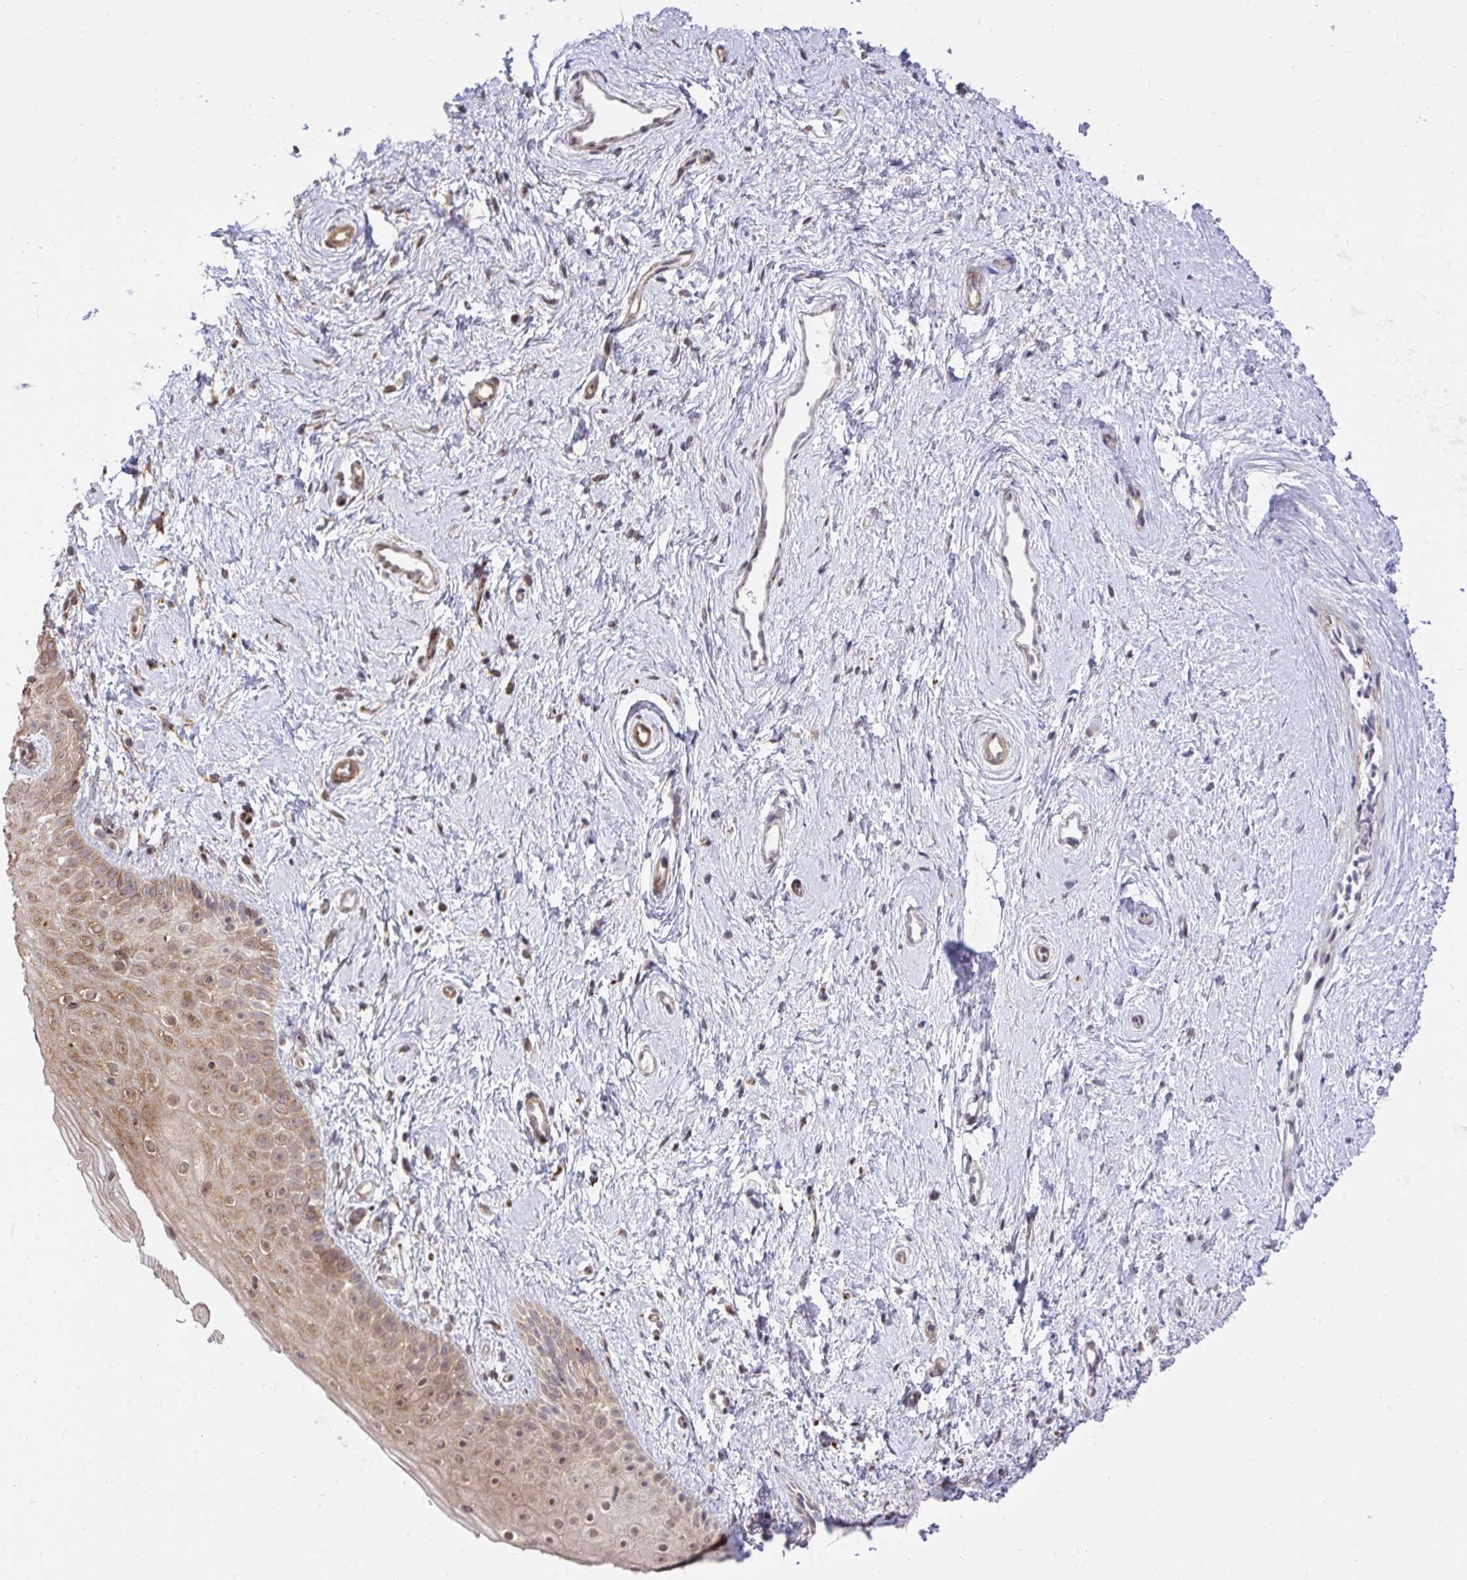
{"staining": {"intensity": "moderate", "quantity": ">75%", "location": "cytoplasmic/membranous"}, "tissue": "vagina", "cell_type": "Squamous epithelial cells", "image_type": "normal", "snomed": [{"axis": "morphology", "description": "Normal tissue, NOS"}, {"axis": "topography", "description": "Vagina"}], "caption": "Protein expression analysis of benign vagina reveals moderate cytoplasmic/membranous staining in about >75% of squamous epithelial cells.", "gene": "ERI1", "patient": {"sex": "female", "age": 38}}